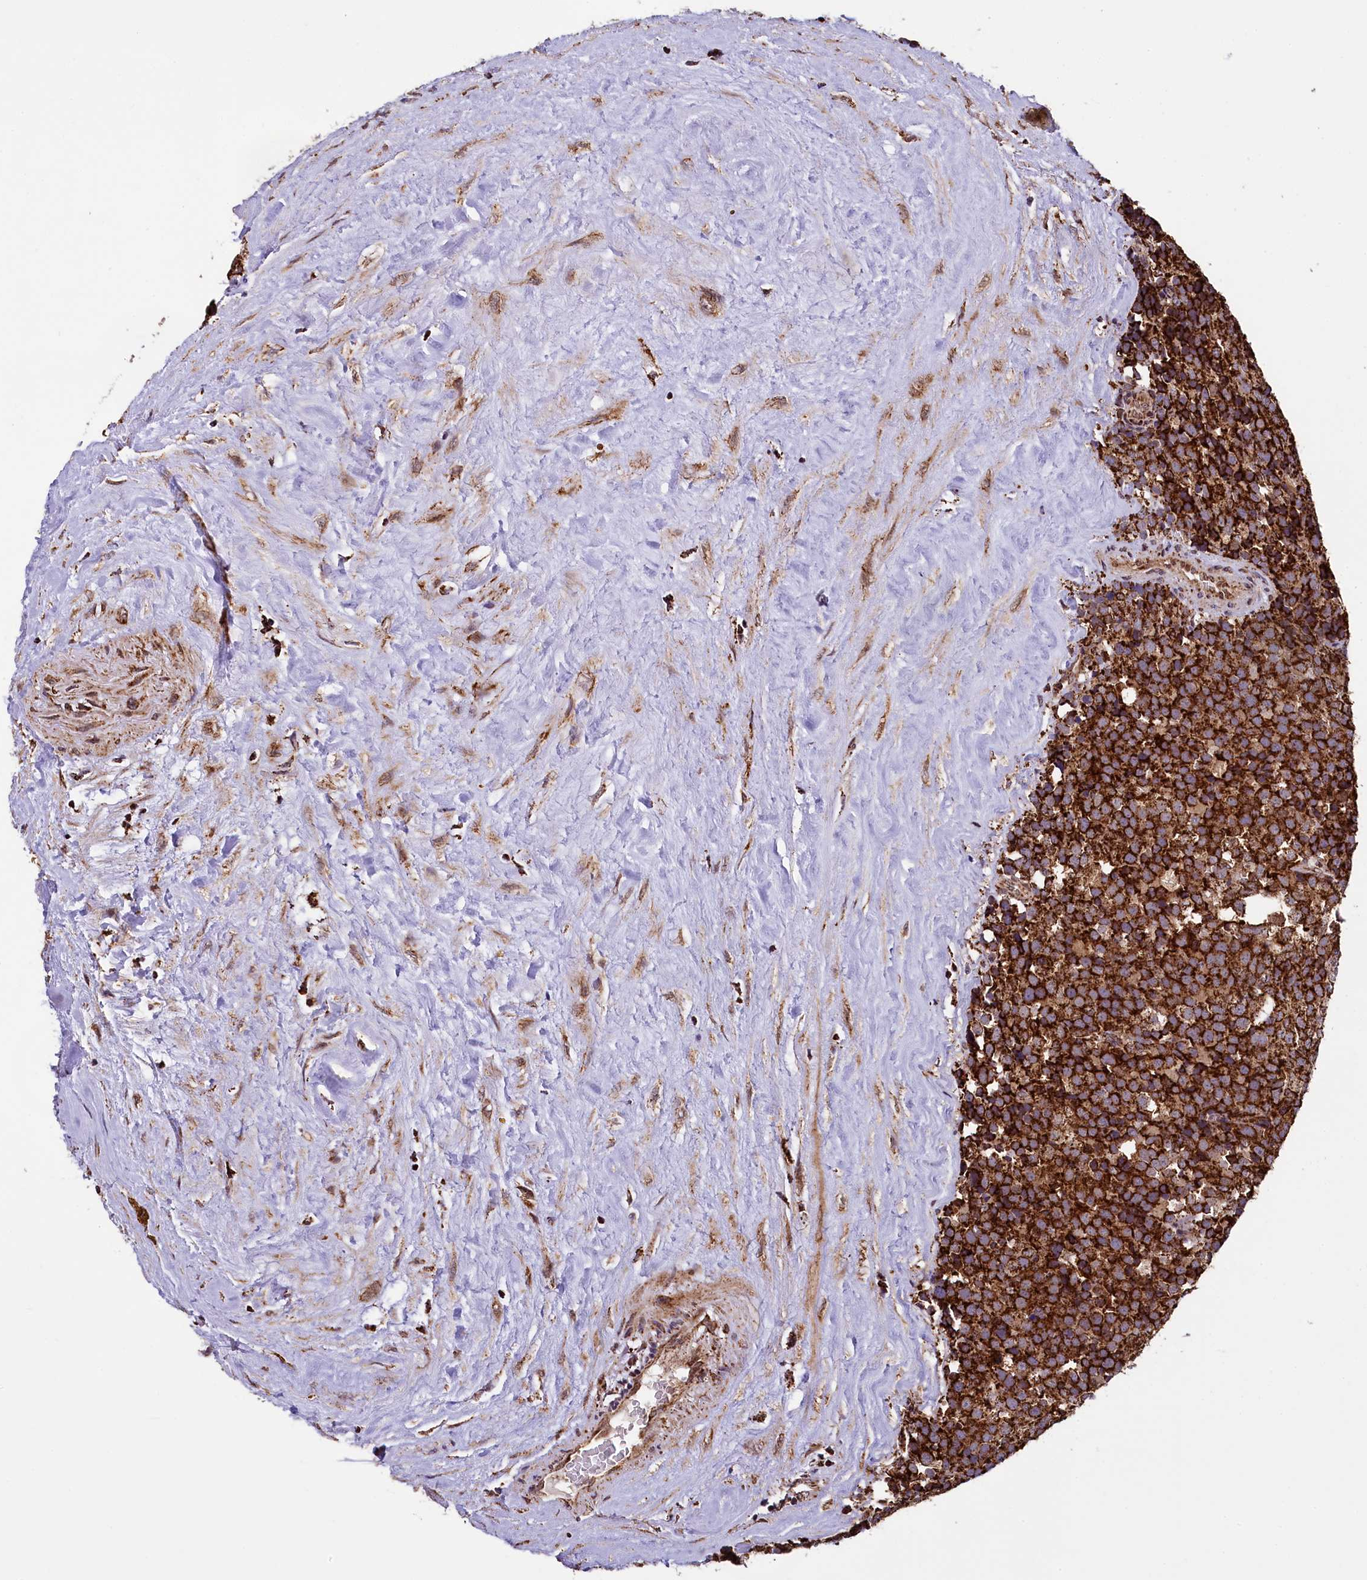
{"staining": {"intensity": "strong", "quantity": ">75%", "location": "cytoplasmic/membranous"}, "tissue": "testis cancer", "cell_type": "Tumor cells", "image_type": "cancer", "snomed": [{"axis": "morphology", "description": "Seminoma, NOS"}, {"axis": "topography", "description": "Testis"}], "caption": "This is a histology image of immunohistochemistry (IHC) staining of testis cancer (seminoma), which shows strong positivity in the cytoplasmic/membranous of tumor cells.", "gene": "KLC2", "patient": {"sex": "male", "age": 71}}